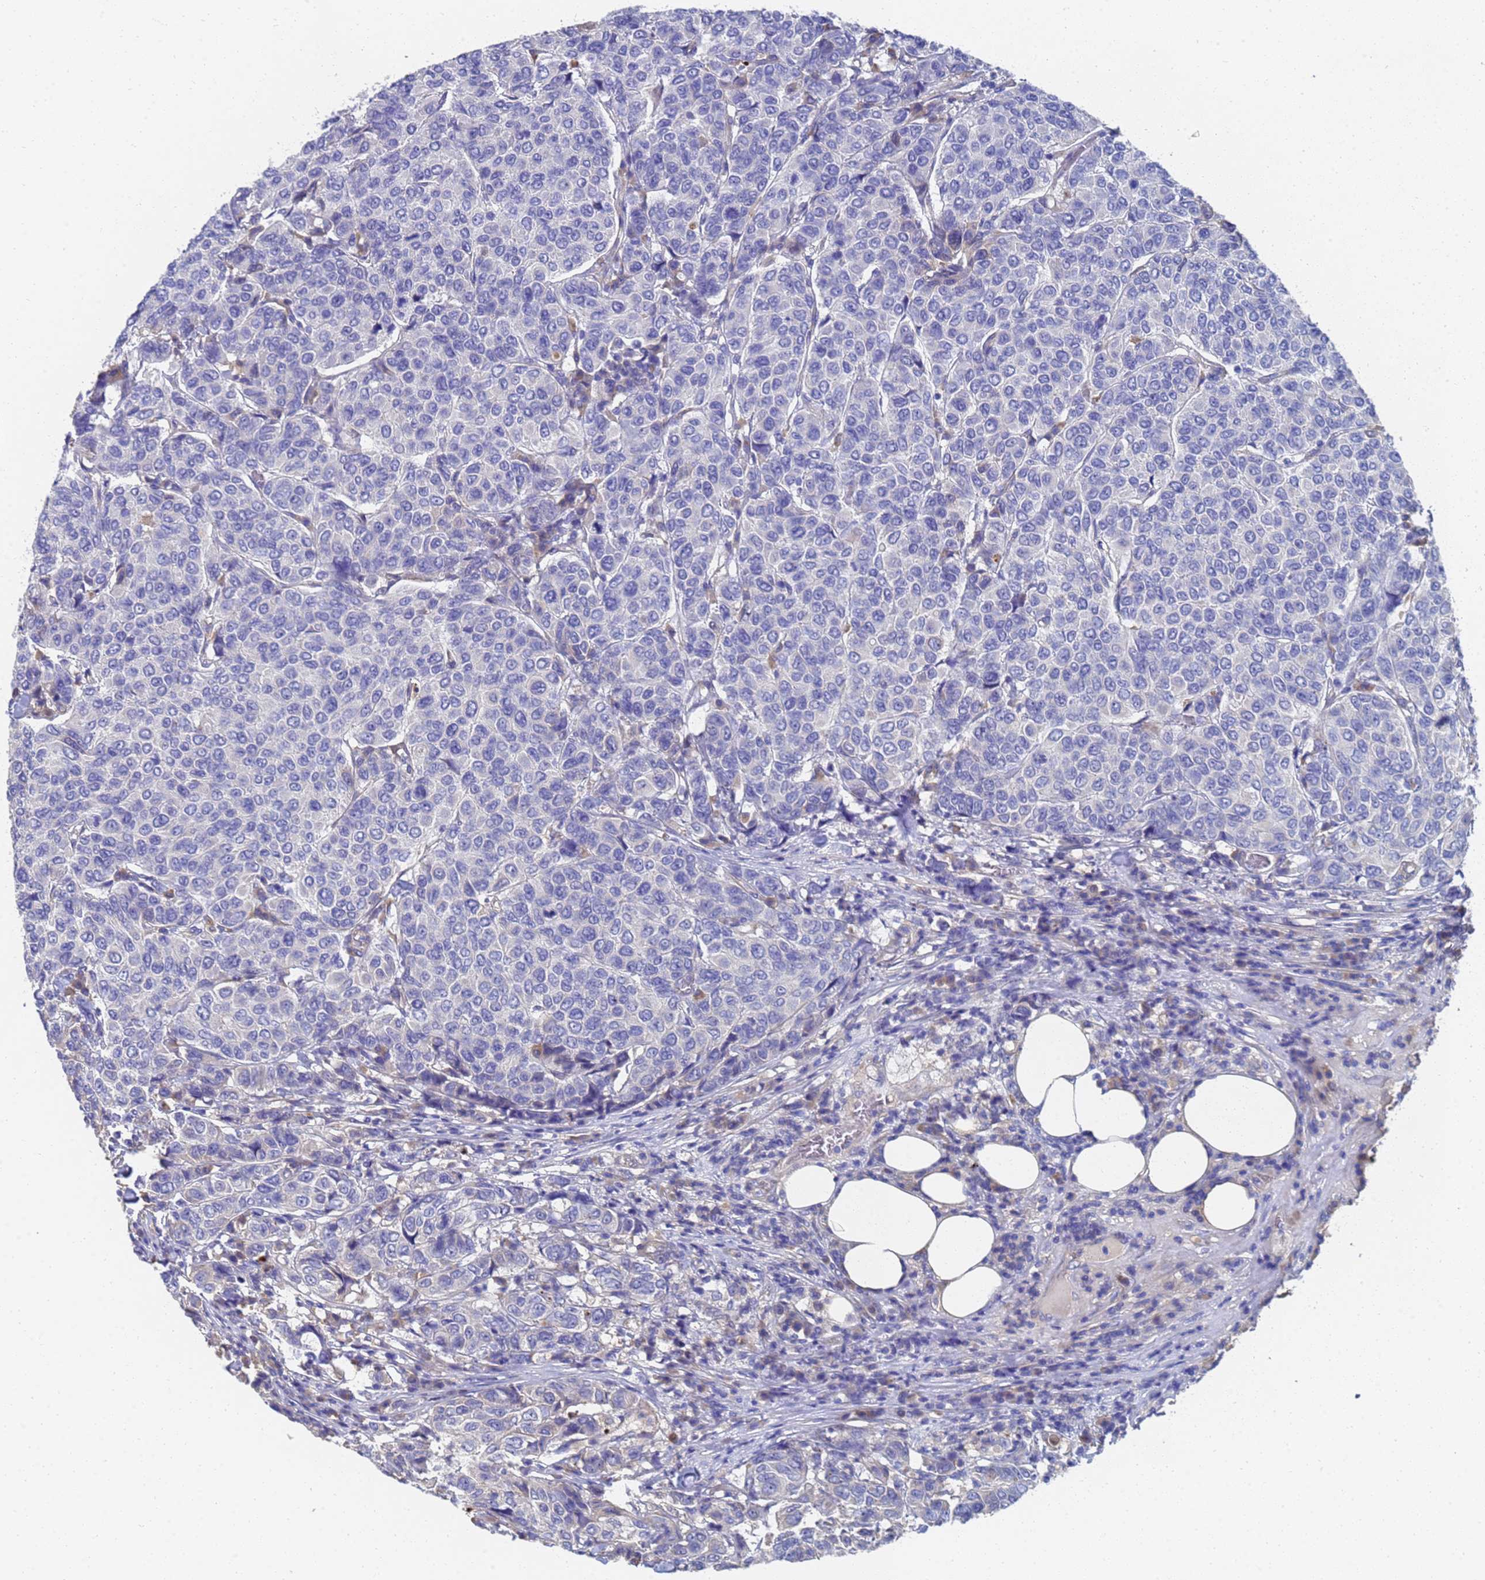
{"staining": {"intensity": "negative", "quantity": "none", "location": "none"}, "tissue": "breast cancer", "cell_type": "Tumor cells", "image_type": "cancer", "snomed": [{"axis": "morphology", "description": "Duct carcinoma"}, {"axis": "topography", "description": "Breast"}], "caption": "Histopathology image shows no significant protein expression in tumor cells of breast cancer (intraductal carcinoma).", "gene": "LBX2", "patient": {"sex": "female", "age": 55}}